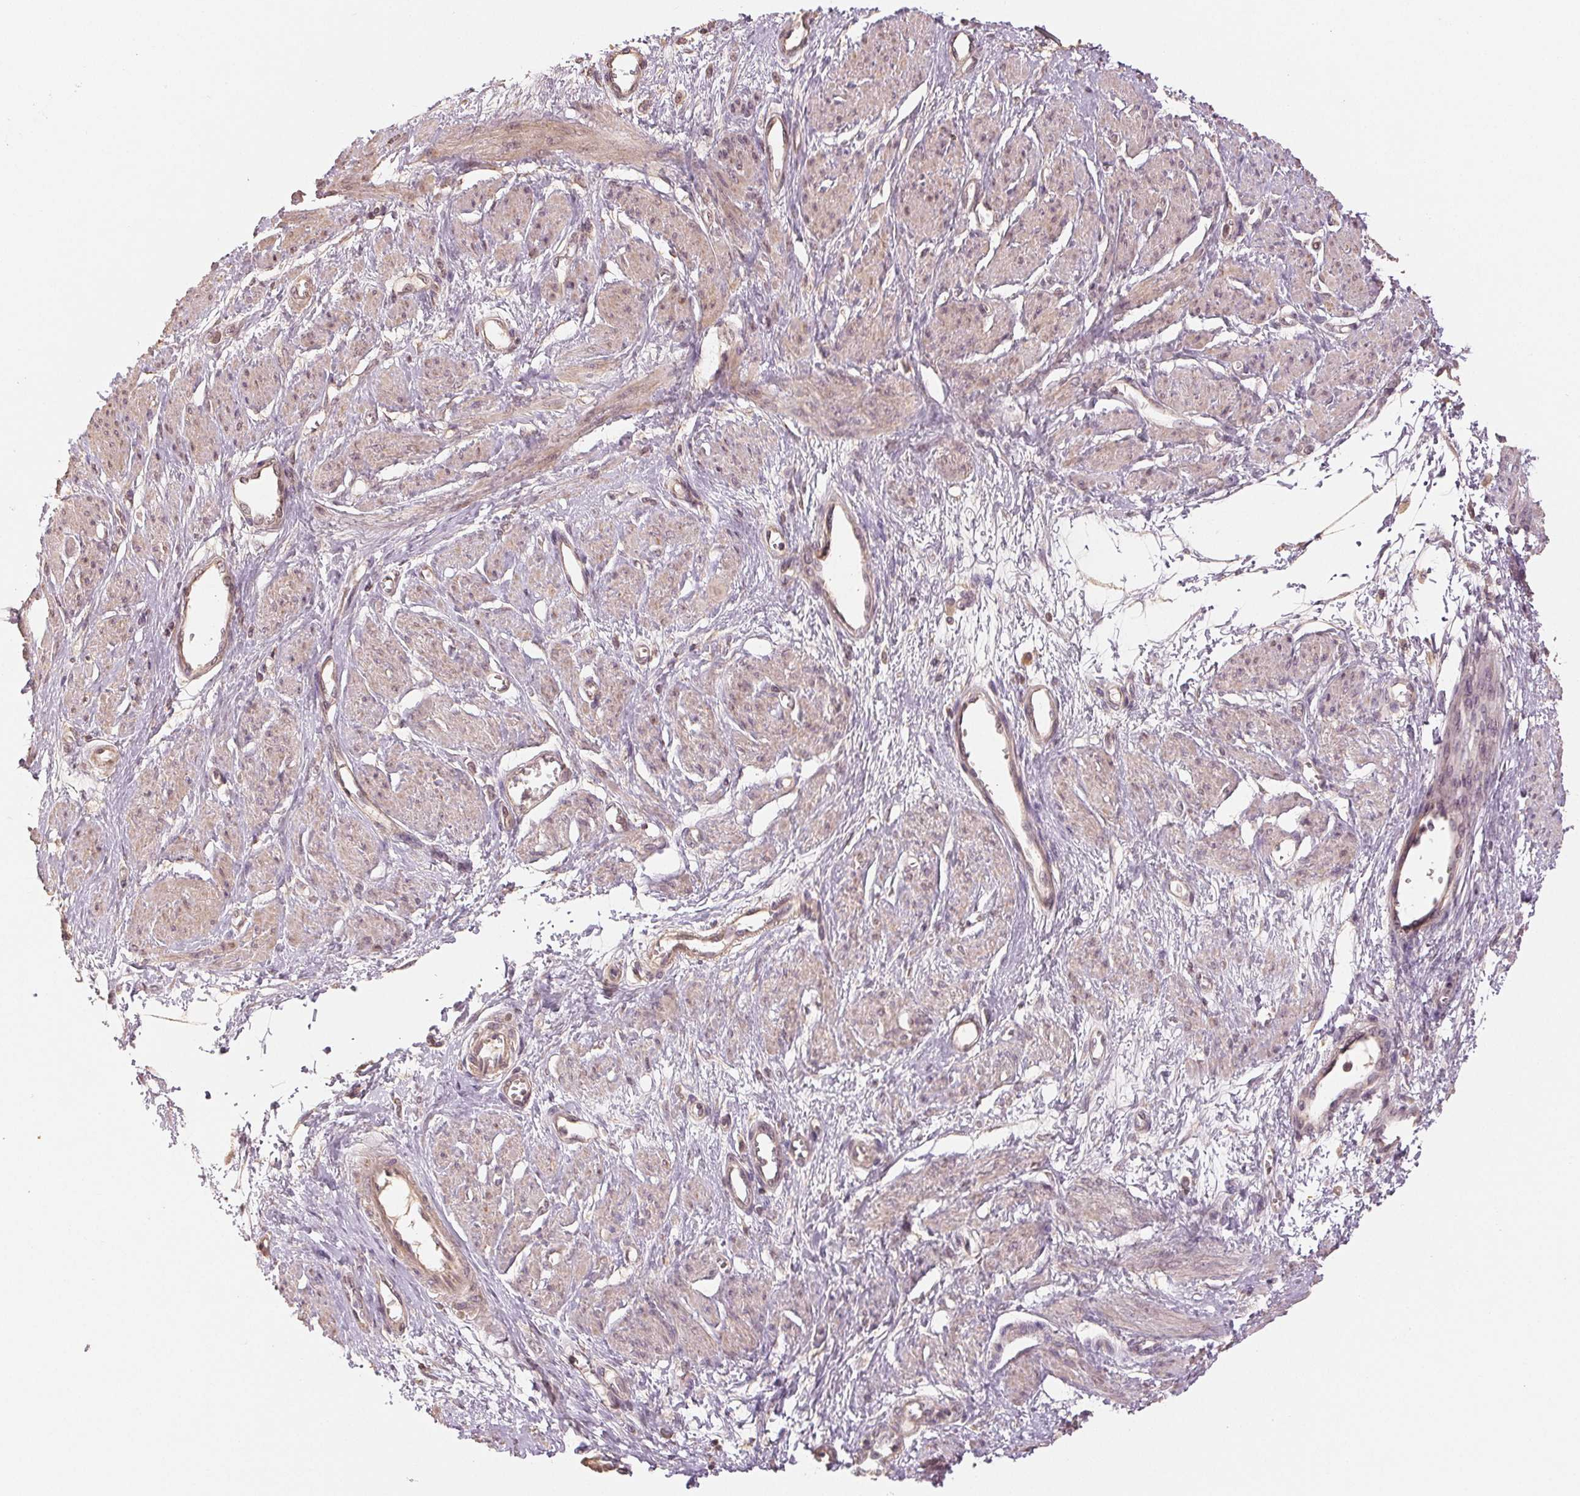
{"staining": {"intensity": "moderate", "quantity": "25%-75%", "location": "cytoplasmic/membranous"}, "tissue": "smooth muscle", "cell_type": "Smooth muscle cells", "image_type": "normal", "snomed": [{"axis": "morphology", "description": "Normal tissue, NOS"}, {"axis": "topography", "description": "Smooth muscle"}, {"axis": "topography", "description": "Uterus"}], "caption": "Smooth muscle cells reveal medium levels of moderate cytoplasmic/membranous staining in approximately 25%-75% of cells in benign smooth muscle.", "gene": "COX14", "patient": {"sex": "female", "age": 39}}